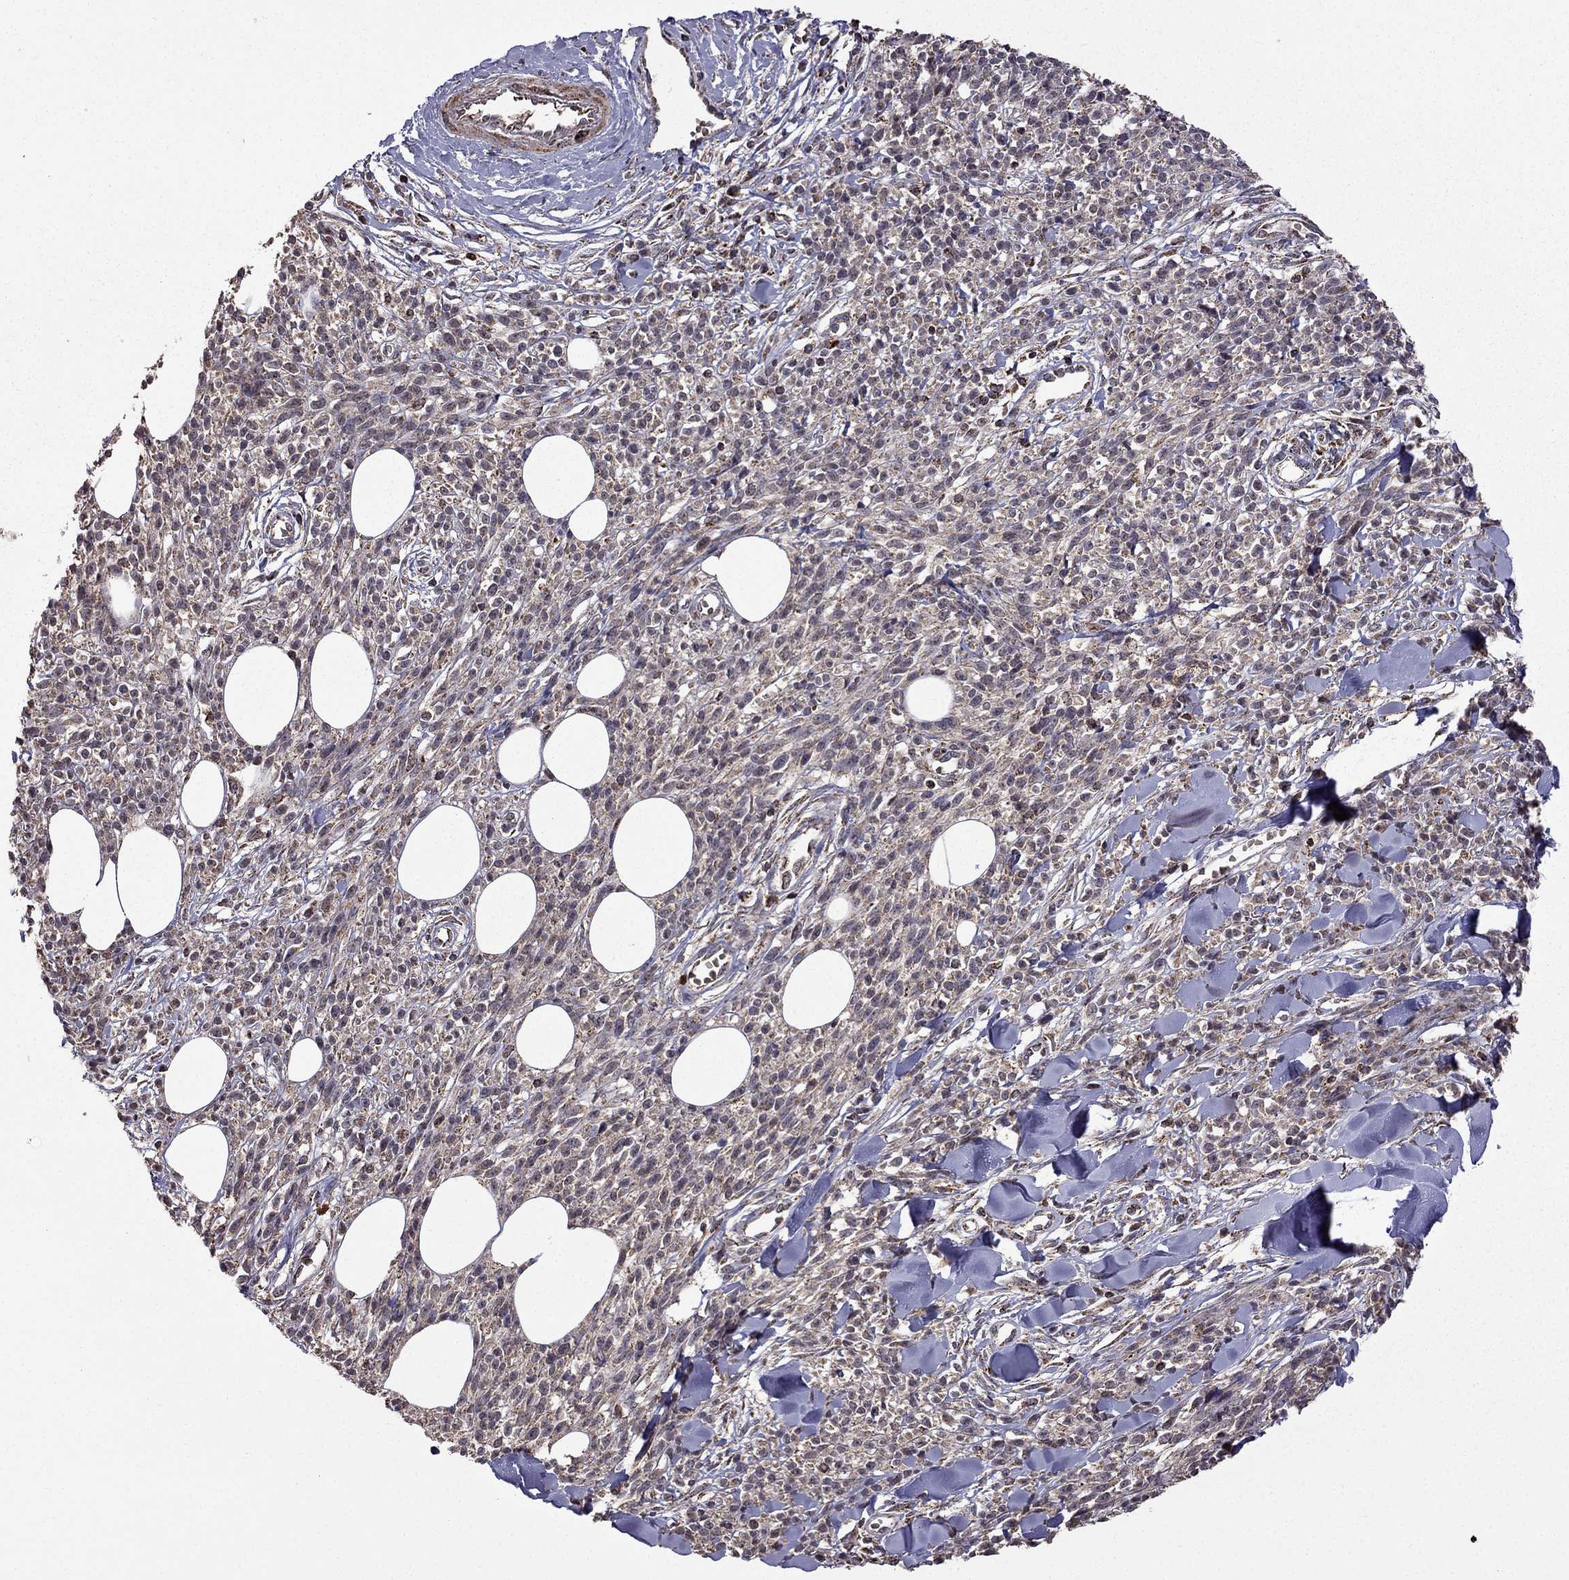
{"staining": {"intensity": "negative", "quantity": "none", "location": "none"}, "tissue": "melanoma", "cell_type": "Tumor cells", "image_type": "cancer", "snomed": [{"axis": "morphology", "description": "Malignant melanoma, NOS"}, {"axis": "topography", "description": "Skin"}, {"axis": "topography", "description": "Skin of trunk"}], "caption": "This image is of malignant melanoma stained with IHC to label a protein in brown with the nuclei are counter-stained blue. There is no expression in tumor cells.", "gene": "TAB2", "patient": {"sex": "male", "age": 74}}